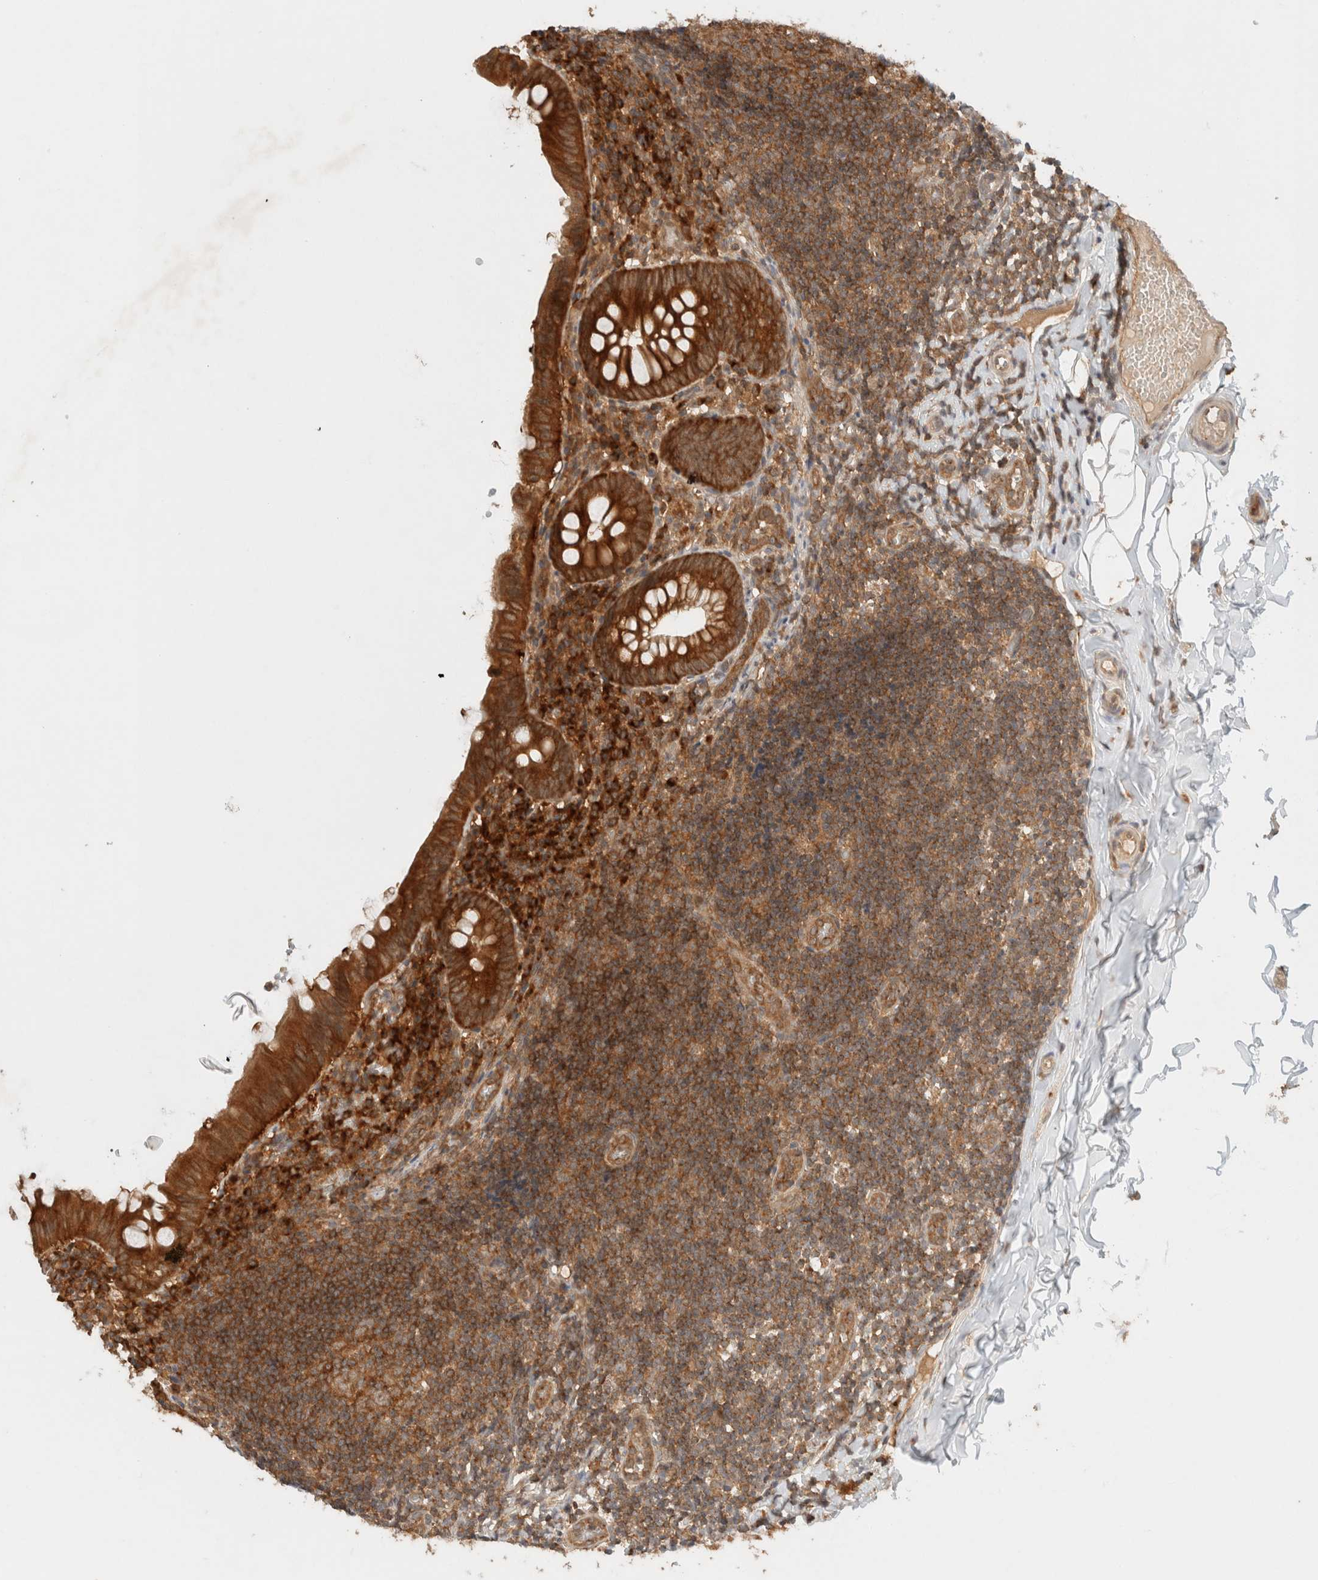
{"staining": {"intensity": "strong", "quantity": ">75%", "location": "cytoplasmic/membranous"}, "tissue": "appendix", "cell_type": "Glandular cells", "image_type": "normal", "snomed": [{"axis": "morphology", "description": "Normal tissue, NOS"}, {"axis": "topography", "description": "Appendix"}], "caption": "A brown stain highlights strong cytoplasmic/membranous staining of a protein in glandular cells of benign appendix.", "gene": "ARFGEF2", "patient": {"sex": "male", "age": 8}}